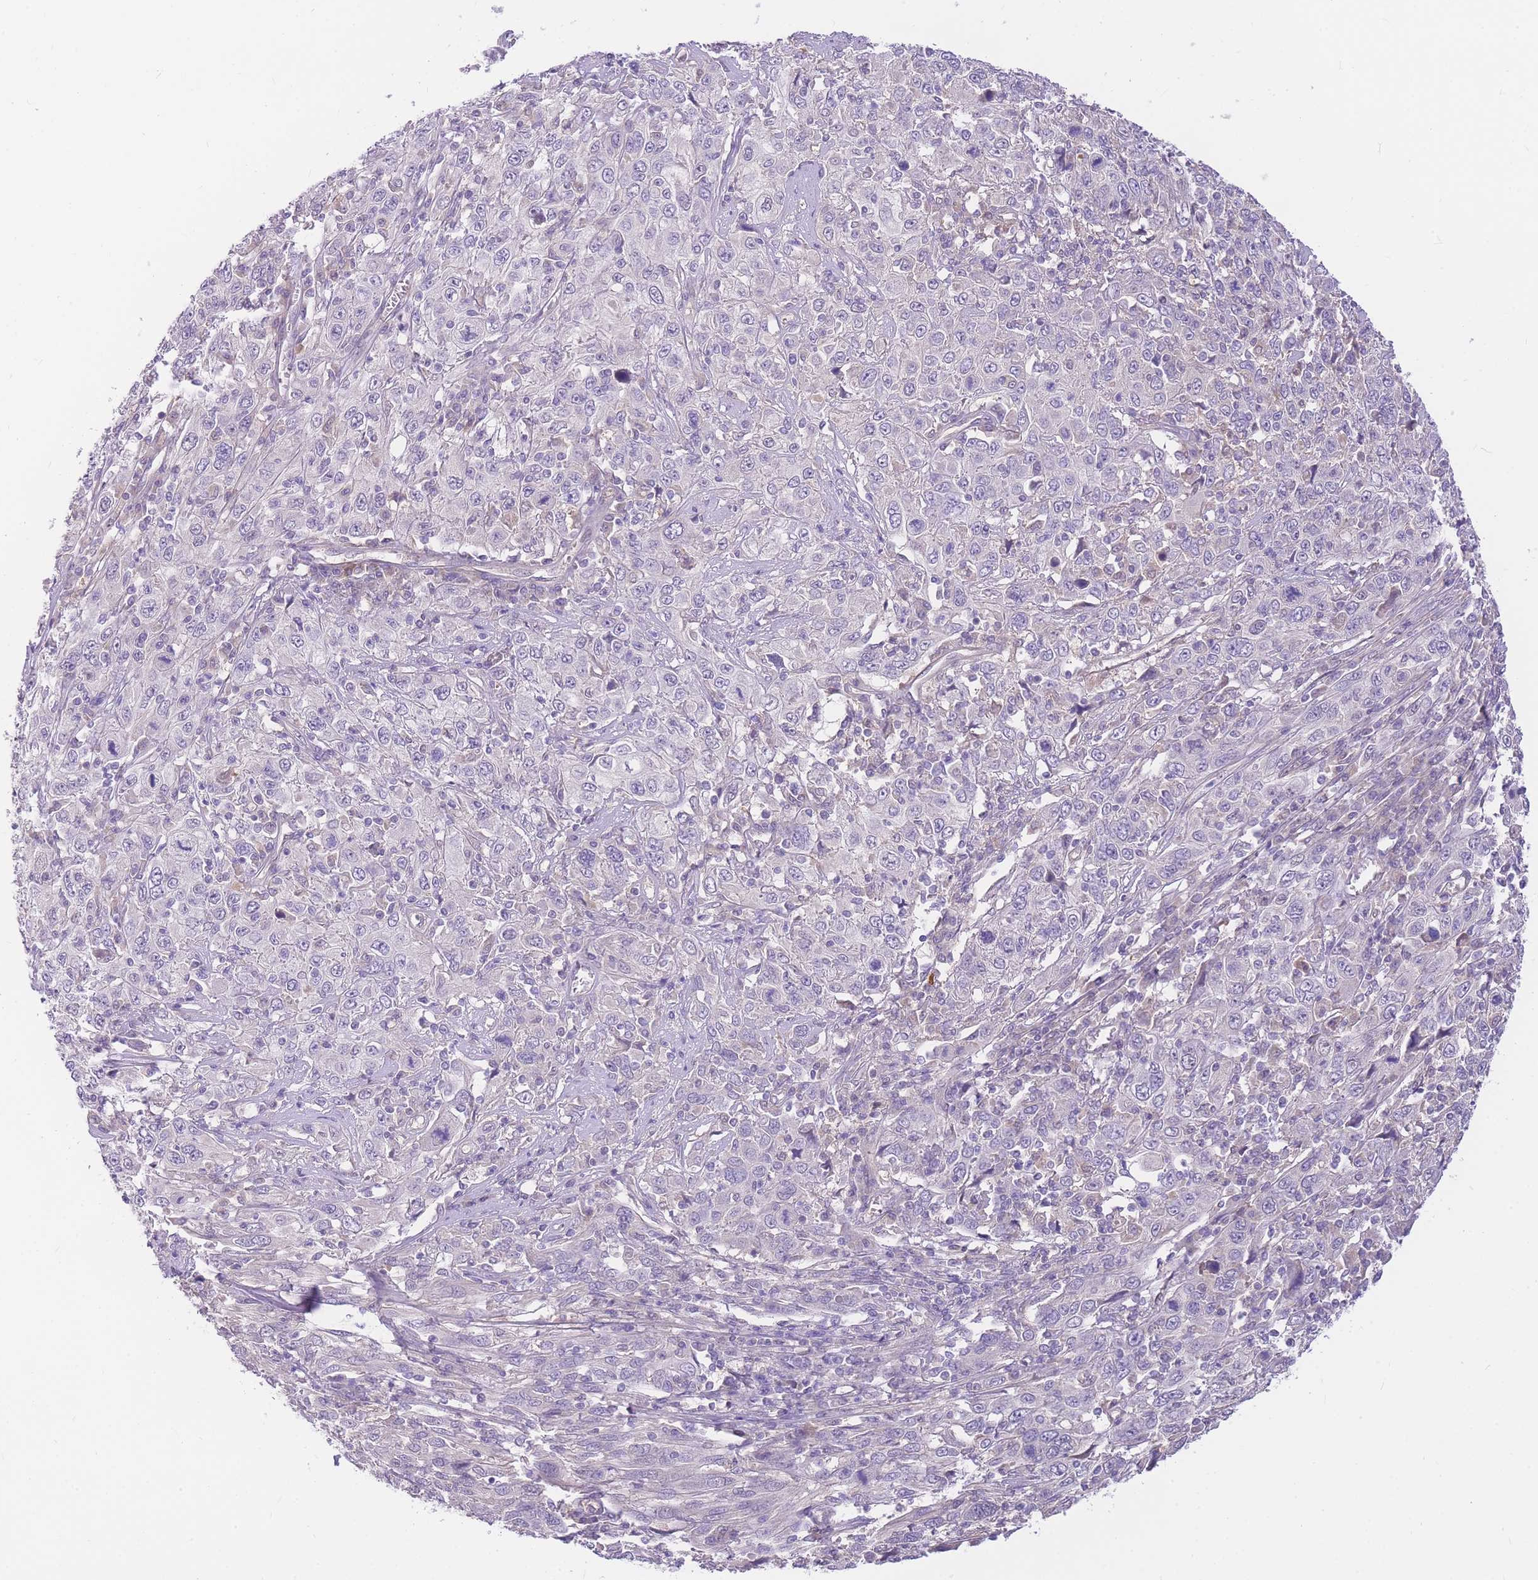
{"staining": {"intensity": "negative", "quantity": "none", "location": "none"}, "tissue": "cervical cancer", "cell_type": "Tumor cells", "image_type": "cancer", "snomed": [{"axis": "morphology", "description": "Squamous cell carcinoma, NOS"}, {"axis": "topography", "description": "Cervix"}], "caption": "The histopathology image reveals no significant staining in tumor cells of squamous cell carcinoma (cervical).", "gene": "S100PBP", "patient": {"sex": "female", "age": 46}}